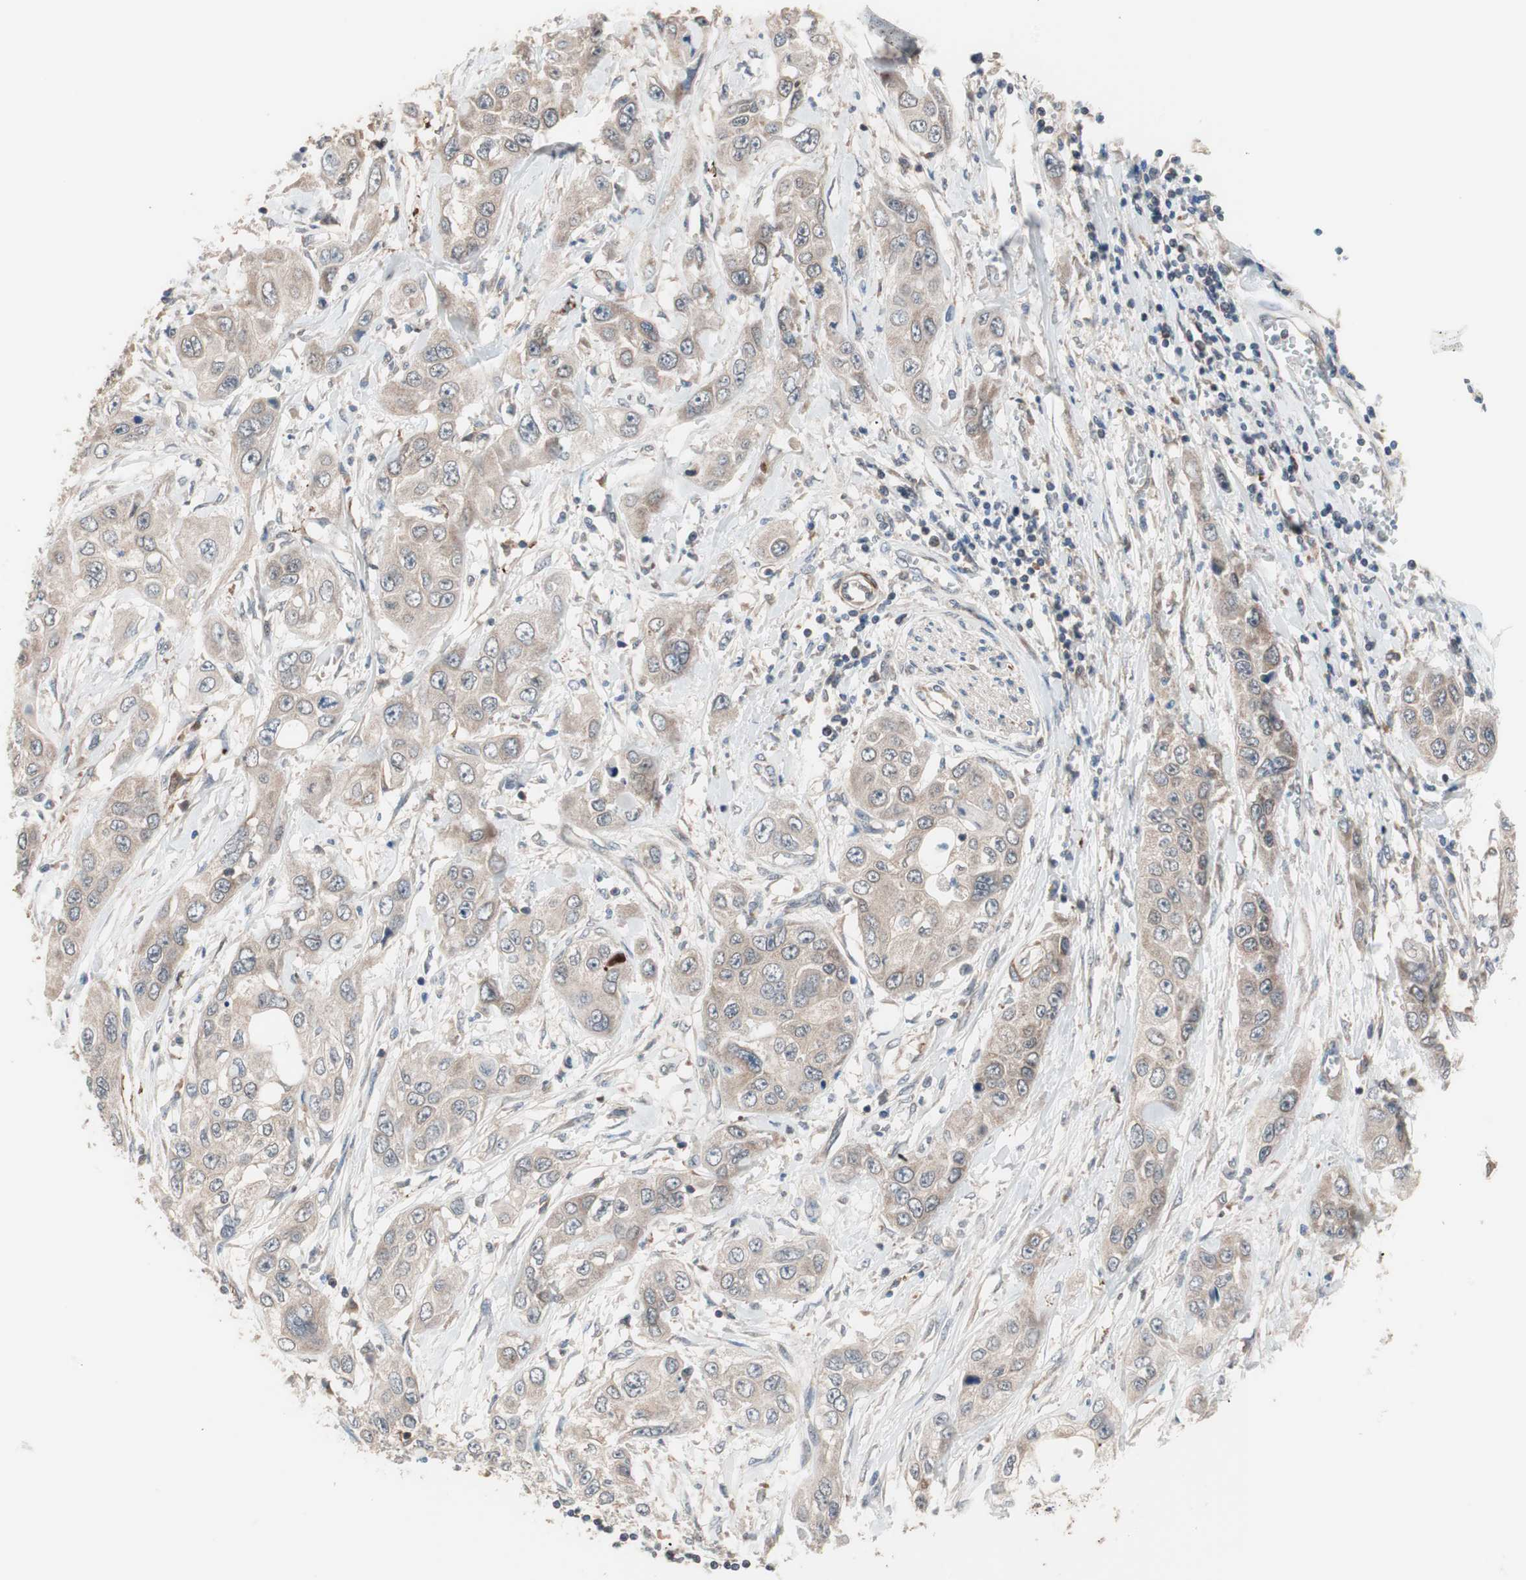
{"staining": {"intensity": "weak", "quantity": ">75%", "location": "cytoplasmic/membranous"}, "tissue": "pancreatic cancer", "cell_type": "Tumor cells", "image_type": "cancer", "snomed": [{"axis": "morphology", "description": "Adenocarcinoma, NOS"}, {"axis": "topography", "description": "Pancreas"}], "caption": "Protein expression analysis of human pancreatic adenocarcinoma reveals weak cytoplasmic/membranous positivity in about >75% of tumor cells.", "gene": "HMBS", "patient": {"sex": "female", "age": 70}}